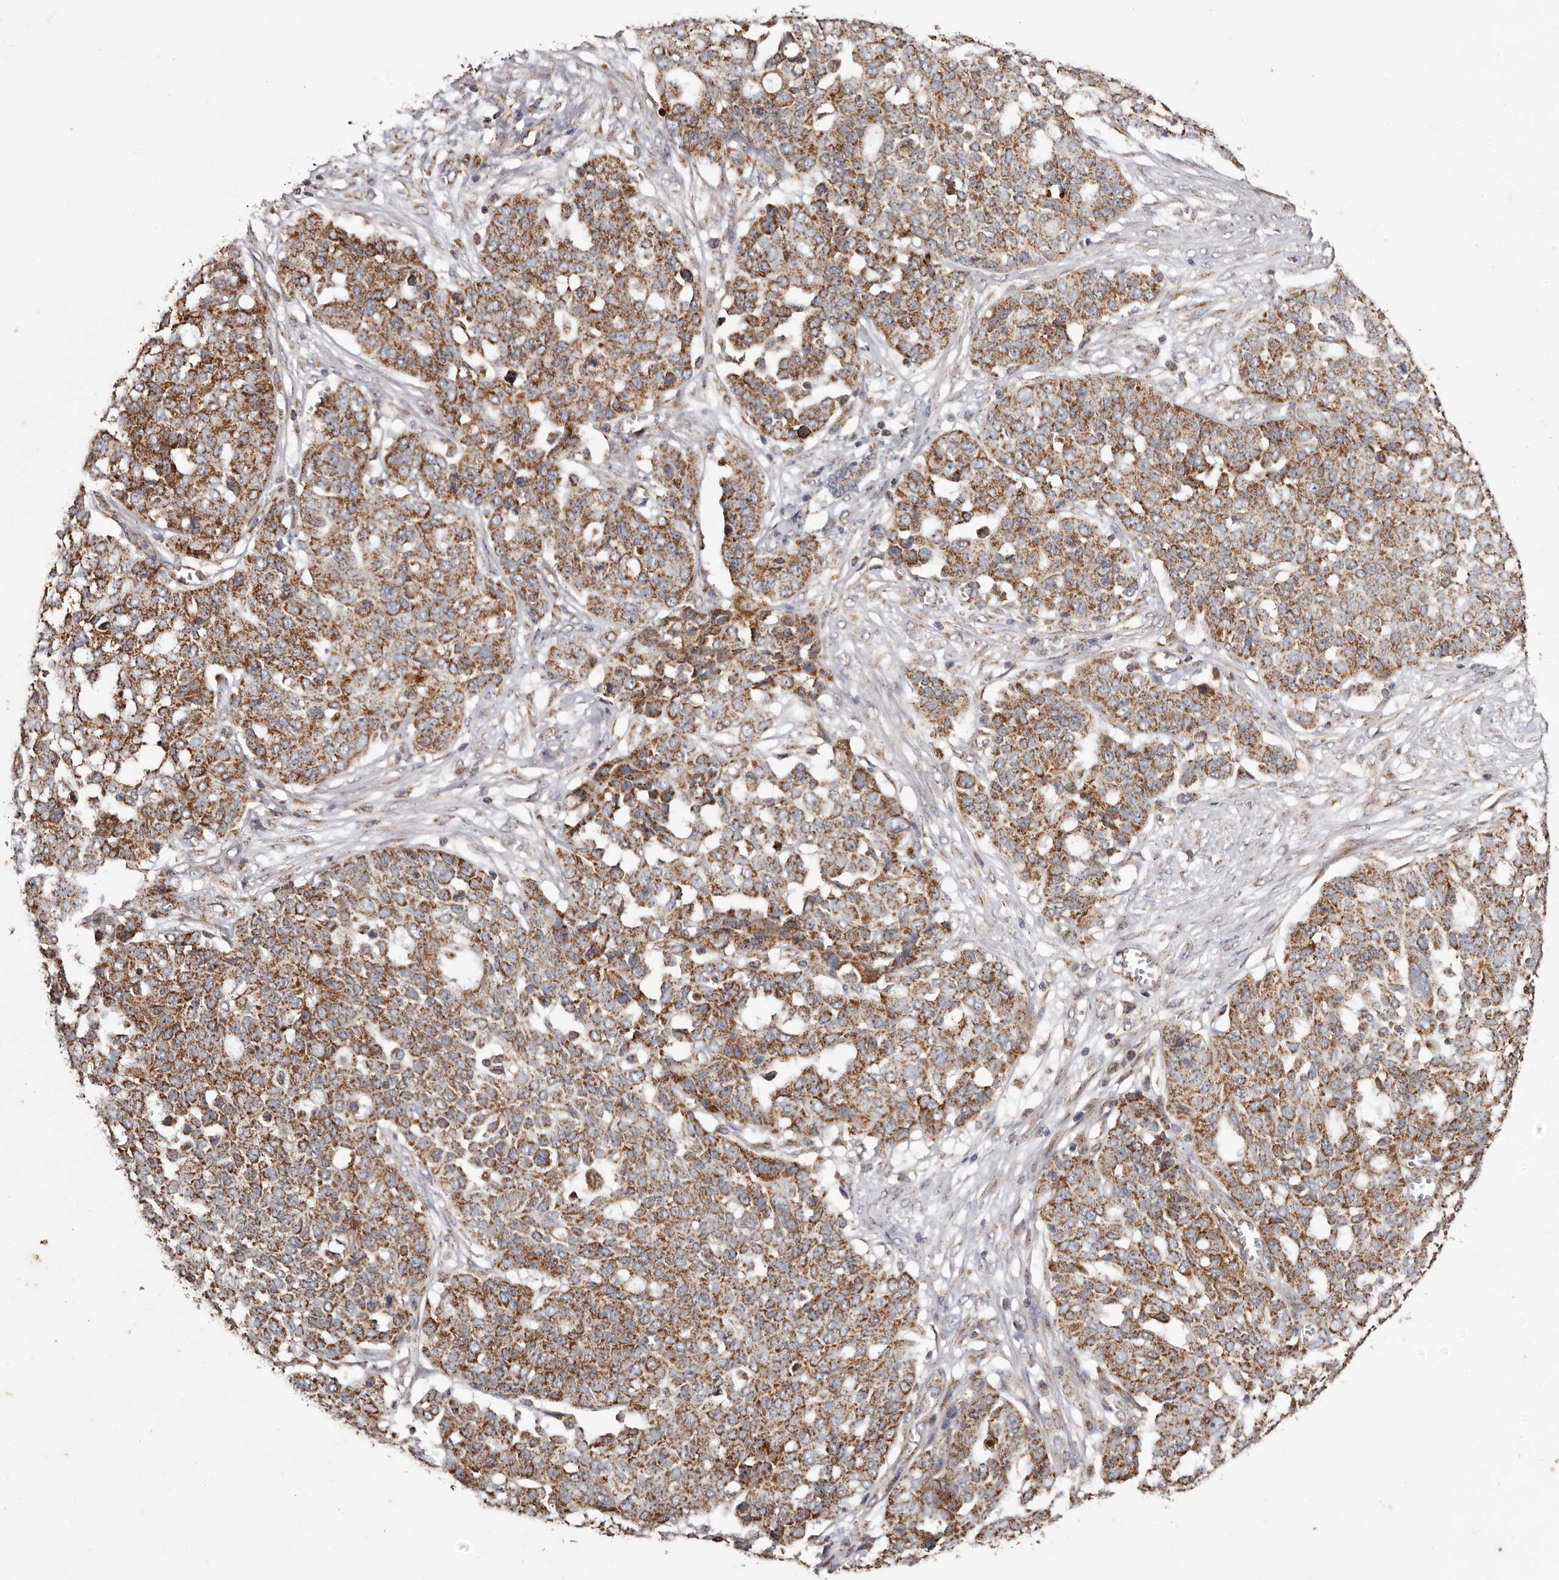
{"staining": {"intensity": "strong", "quantity": ">75%", "location": "cytoplasmic/membranous"}, "tissue": "ovarian cancer", "cell_type": "Tumor cells", "image_type": "cancer", "snomed": [{"axis": "morphology", "description": "Cystadenocarcinoma, serous, NOS"}, {"axis": "topography", "description": "Soft tissue"}, {"axis": "topography", "description": "Ovary"}], "caption": "This is an image of IHC staining of ovarian cancer, which shows strong expression in the cytoplasmic/membranous of tumor cells.", "gene": "CPLANE2", "patient": {"sex": "female", "age": 57}}